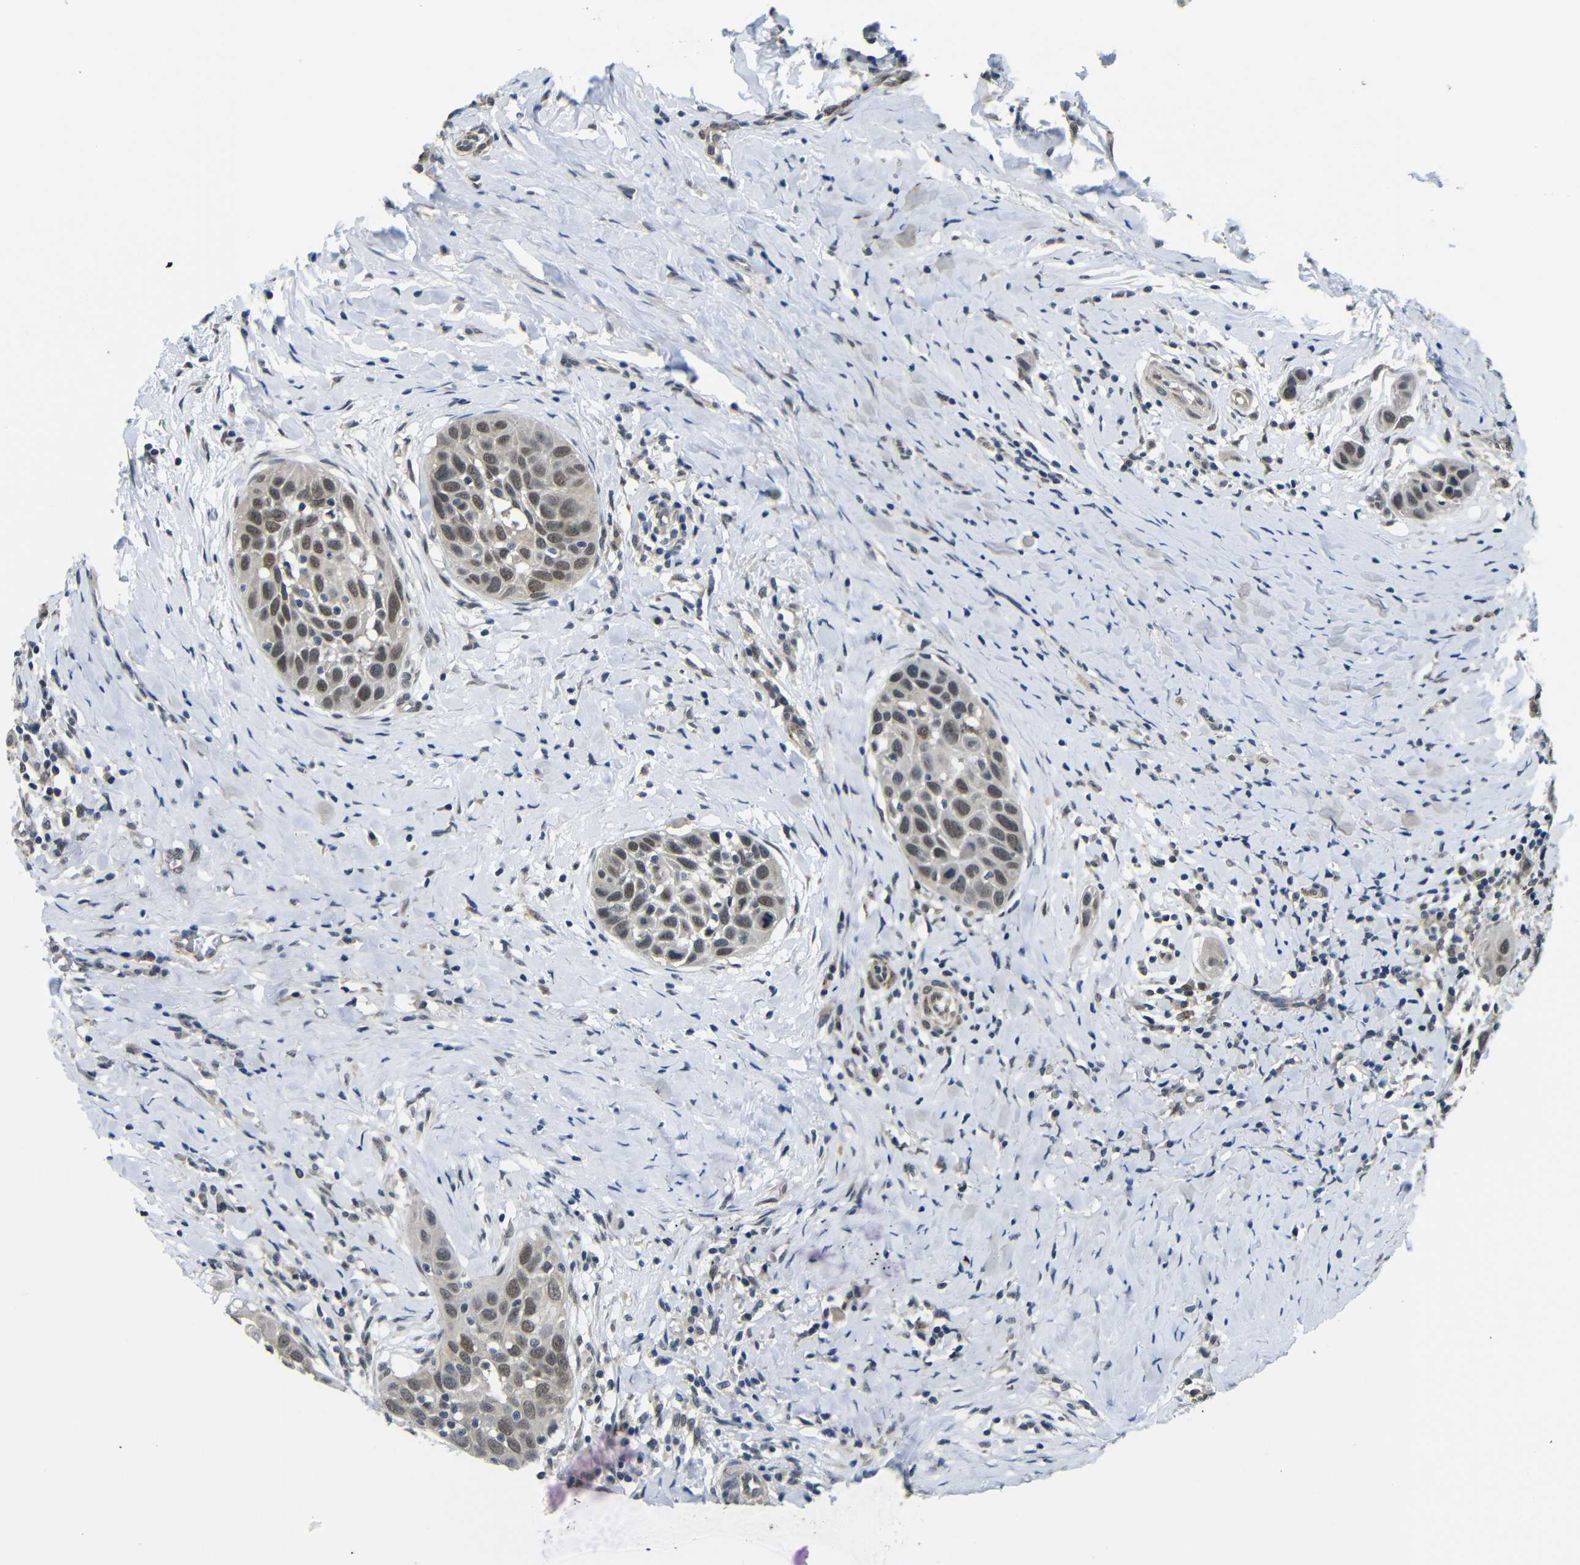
{"staining": {"intensity": "weak", "quantity": "25%-75%", "location": "cytoplasmic/membranous,nuclear"}, "tissue": "head and neck cancer", "cell_type": "Tumor cells", "image_type": "cancer", "snomed": [{"axis": "morphology", "description": "Normal tissue, NOS"}, {"axis": "morphology", "description": "Squamous cell carcinoma, NOS"}, {"axis": "topography", "description": "Oral tissue"}, {"axis": "topography", "description": "Head-Neck"}], "caption": "Immunohistochemistry (IHC) (DAB) staining of head and neck cancer (squamous cell carcinoma) demonstrates weak cytoplasmic/membranous and nuclear protein positivity in approximately 25%-75% of tumor cells.", "gene": "FAM172A", "patient": {"sex": "female", "age": 50}}